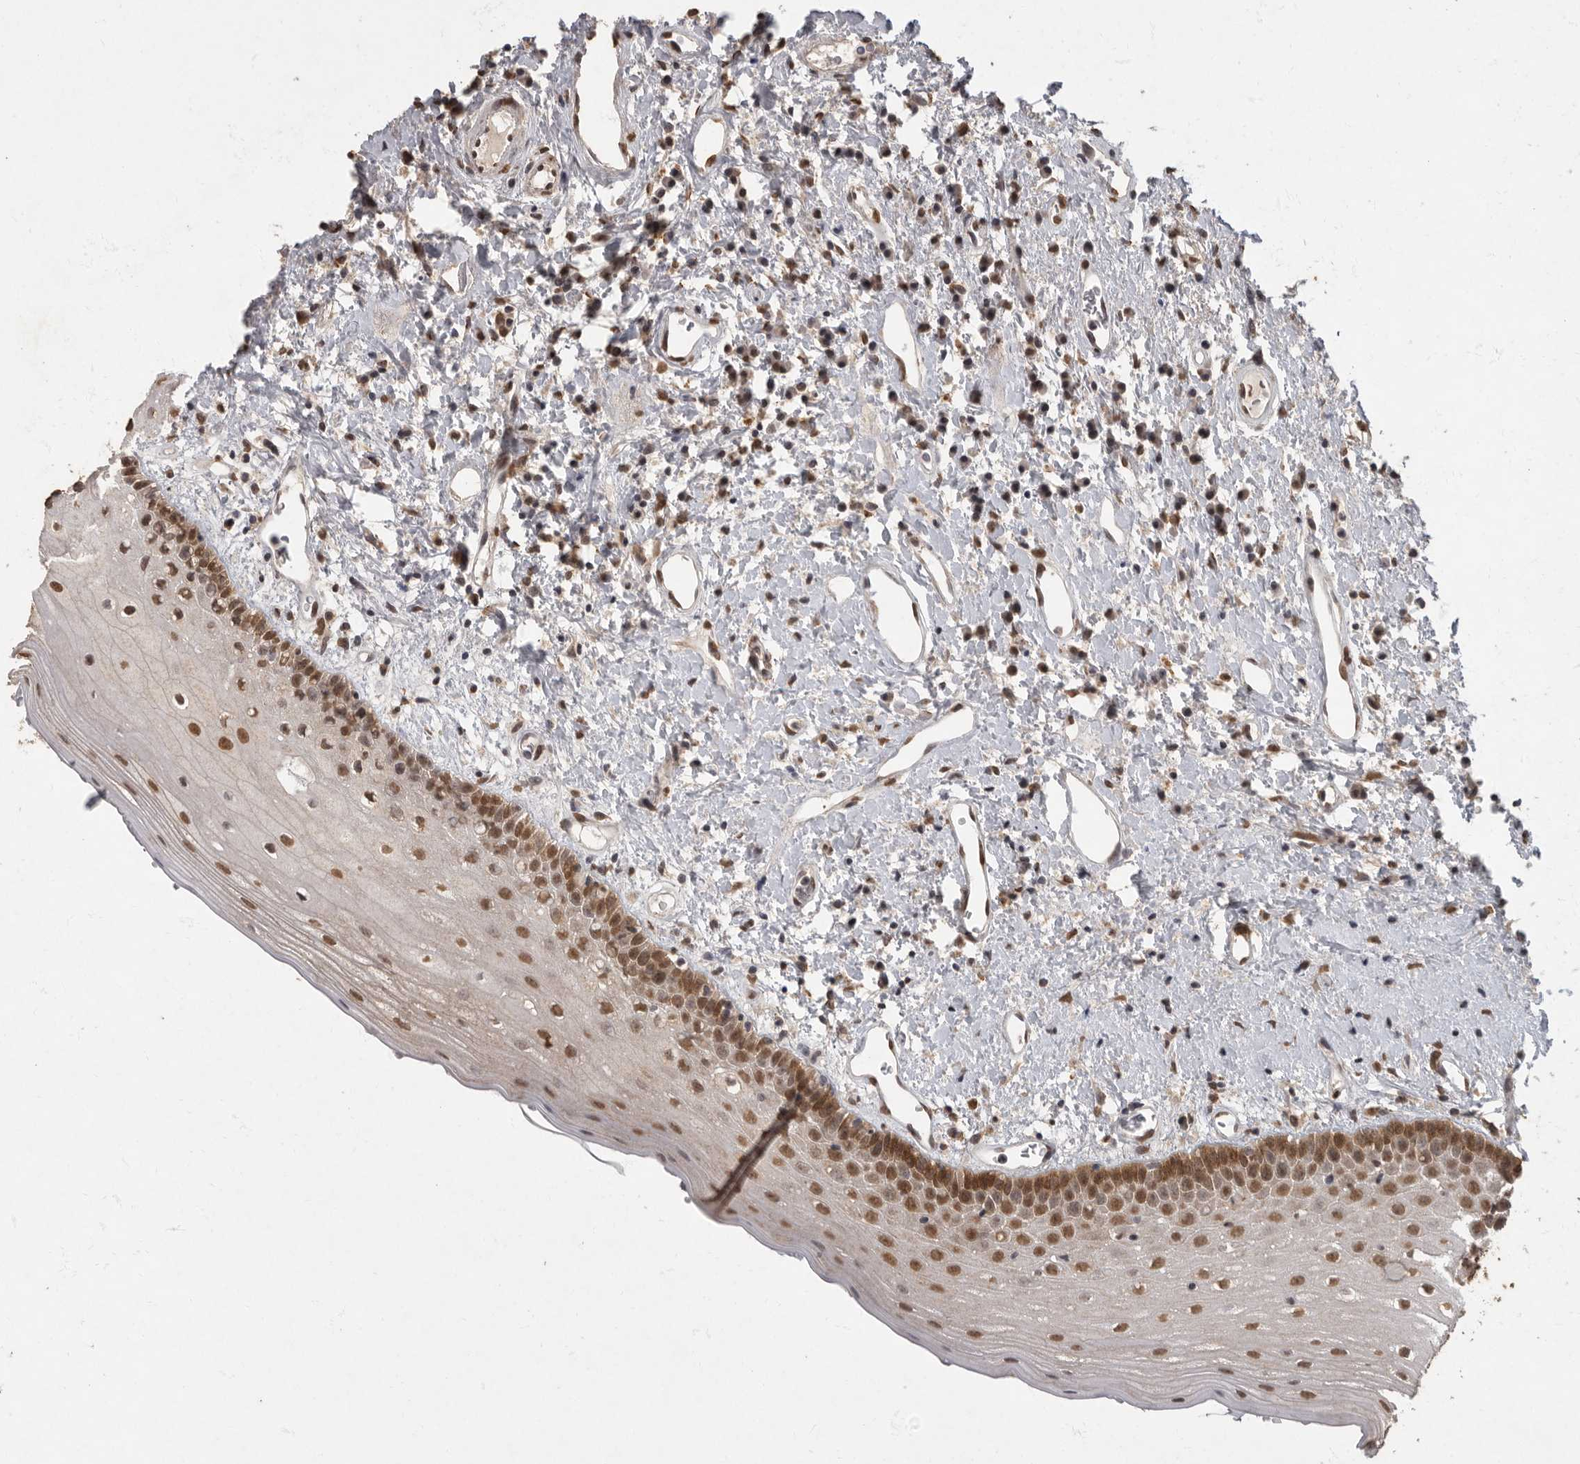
{"staining": {"intensity": "moderate", "quantity": ">75%", "location": "nuclear"}, "tissue": "oral mucosa", "cell_type": "Squamous epithelial cells", "image_type": "normal", "snomed": [{"axis": "morphology", "description": "Normal tissue, NOS"}, {"axis": "topography", "description": "Oral tissue"}], "caption": "An image of oral mucosa stained for a protein reveals moderate nuclear brown staining in squamous epithelial cells.", "gene": "NBL1", "patient": {"sex": "female", "age": 76}}